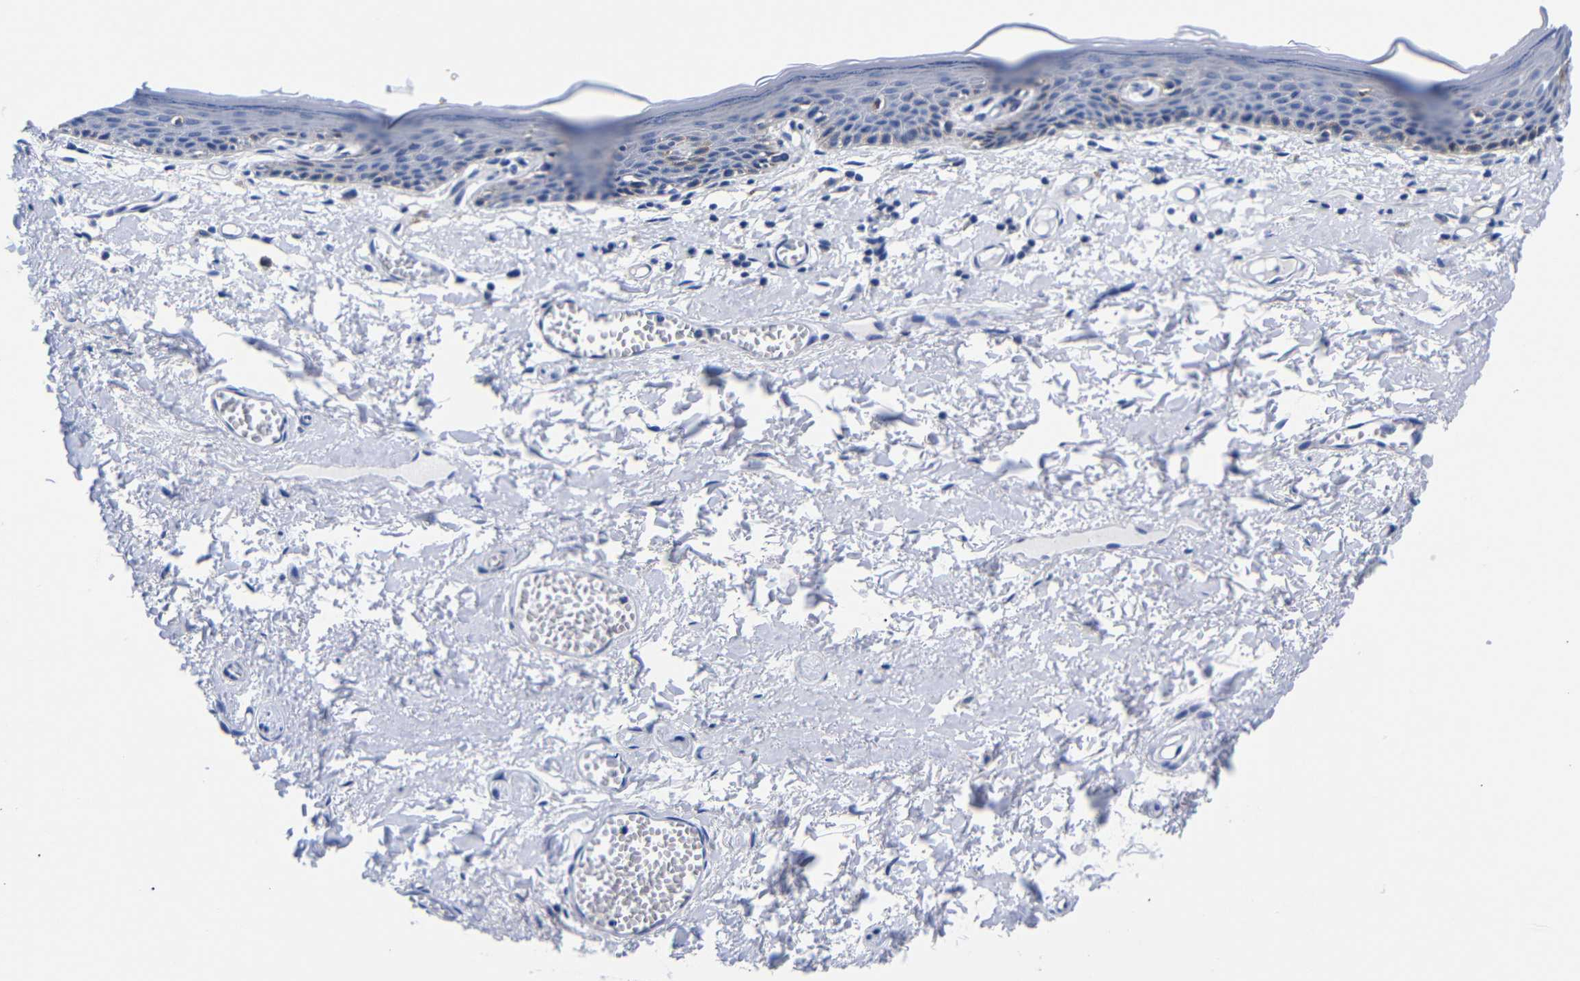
{"staining": {"intensity": "negative", "quantity": "none", "location": "none"}, "tissue": "skin", "cell_type": "Epidermal cells", "image_type": "normal", "snomed": [{"axis": "morphology", "description": "Normal tissue, NOS"}, {"axis": "topography", "description": "Vulva"}], "caption": "High magnification brightfield microscopy of normal skin stained with DAB (brown) and counterstained with hematoxylin (blue): epidermal cells show no significant staining.", "gene": "CLEC4G", "patient": {"sex": "female", "age": 54}}